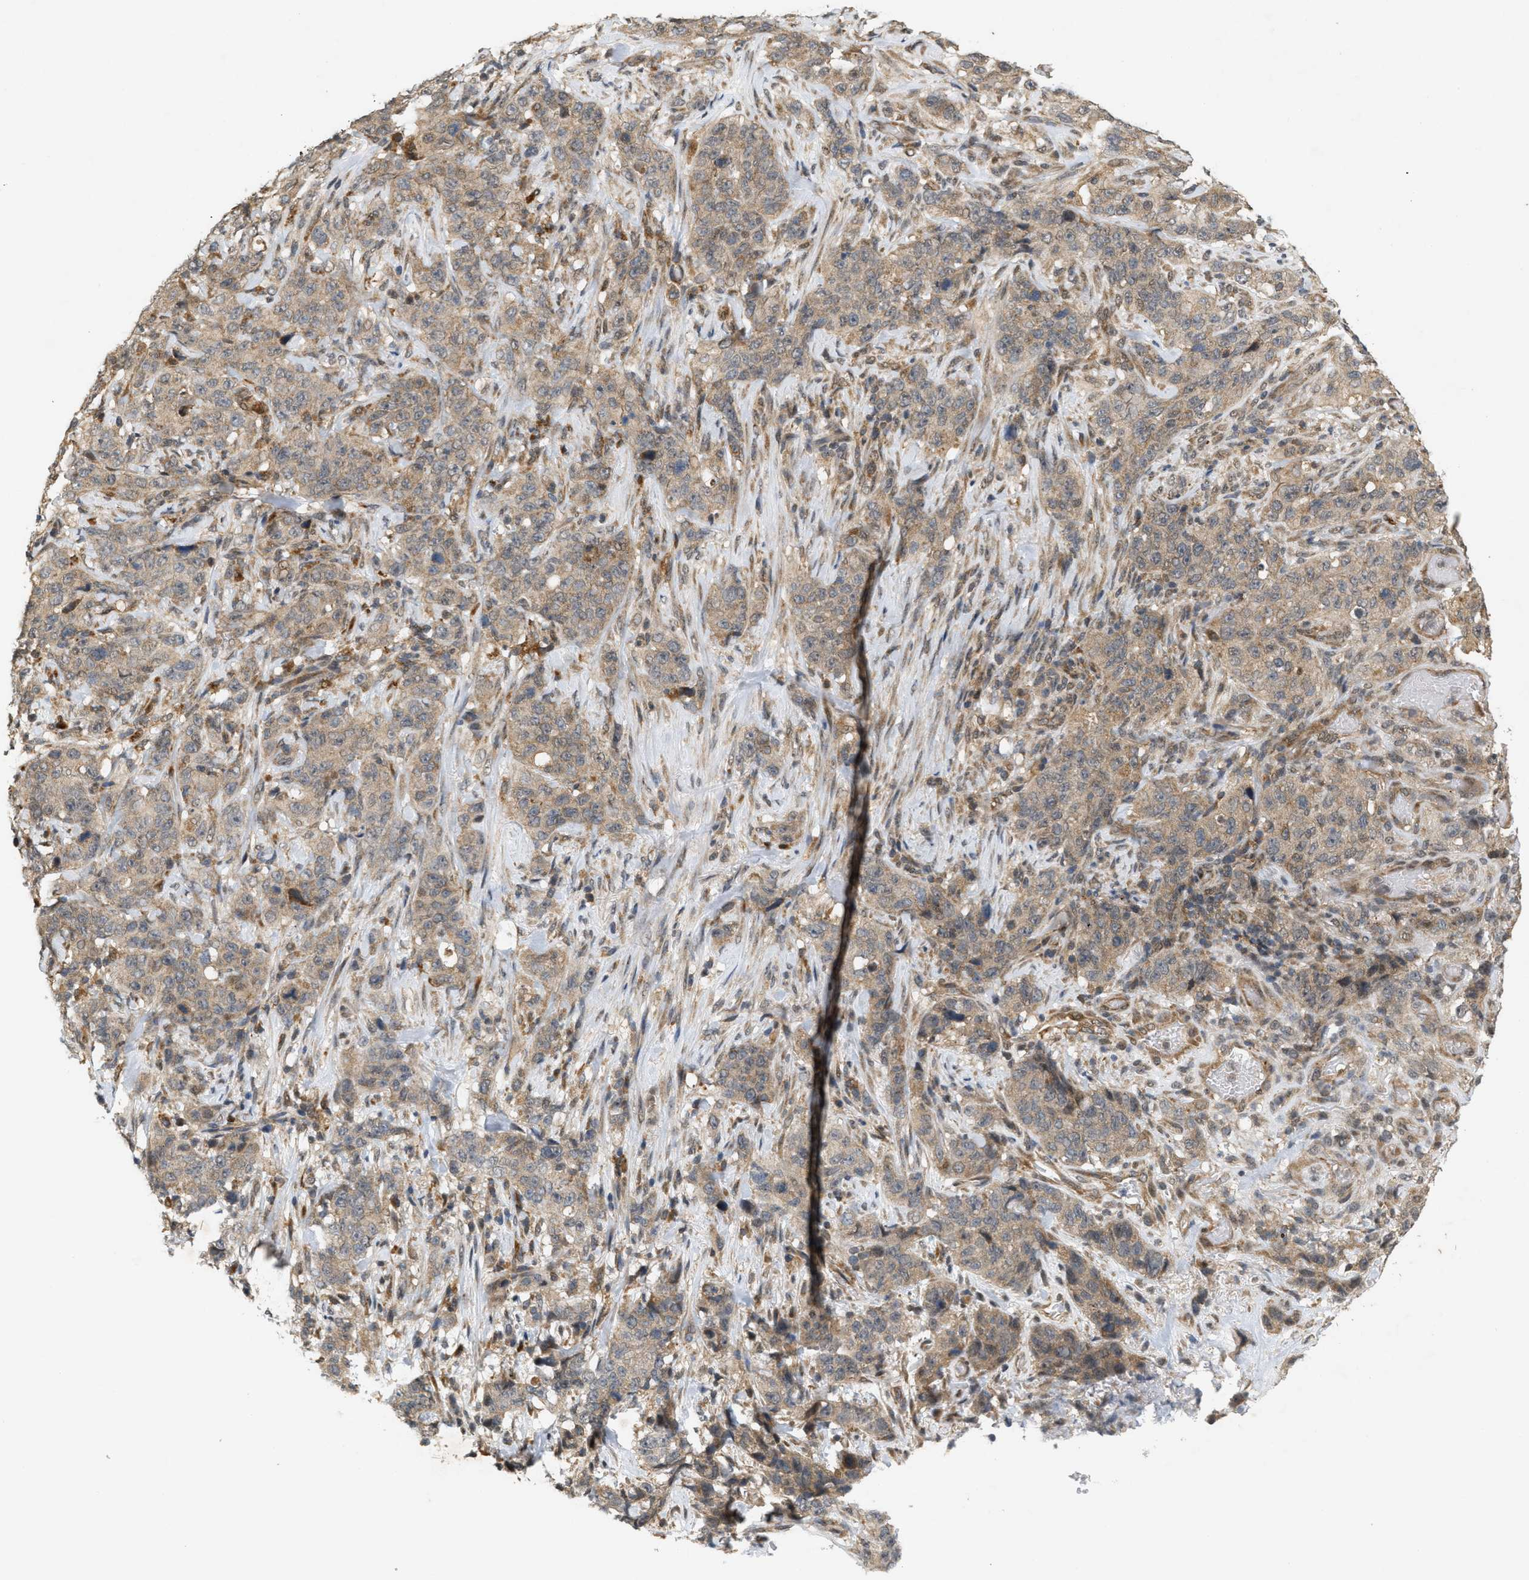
{"staining": {"intensity": "moderate", "quantity": ">75%", "location": "cytoplasmic/membranous"}, "tissue": "stomach cancer", "cell_type": "Tumor cells", "image_type": "cancer", "snomed": [{"axis": "morphology", "description": "Adenocarcinoma, NOS"}, {"axis": "topography", "description": "Stomach"}], "caption": "Stomach adenocarcinoma stained with a protein marker exhibits moderate staining in tumor cells.", "gene": "PRKD1", "patient": {"sex": "male", "age": 48}}